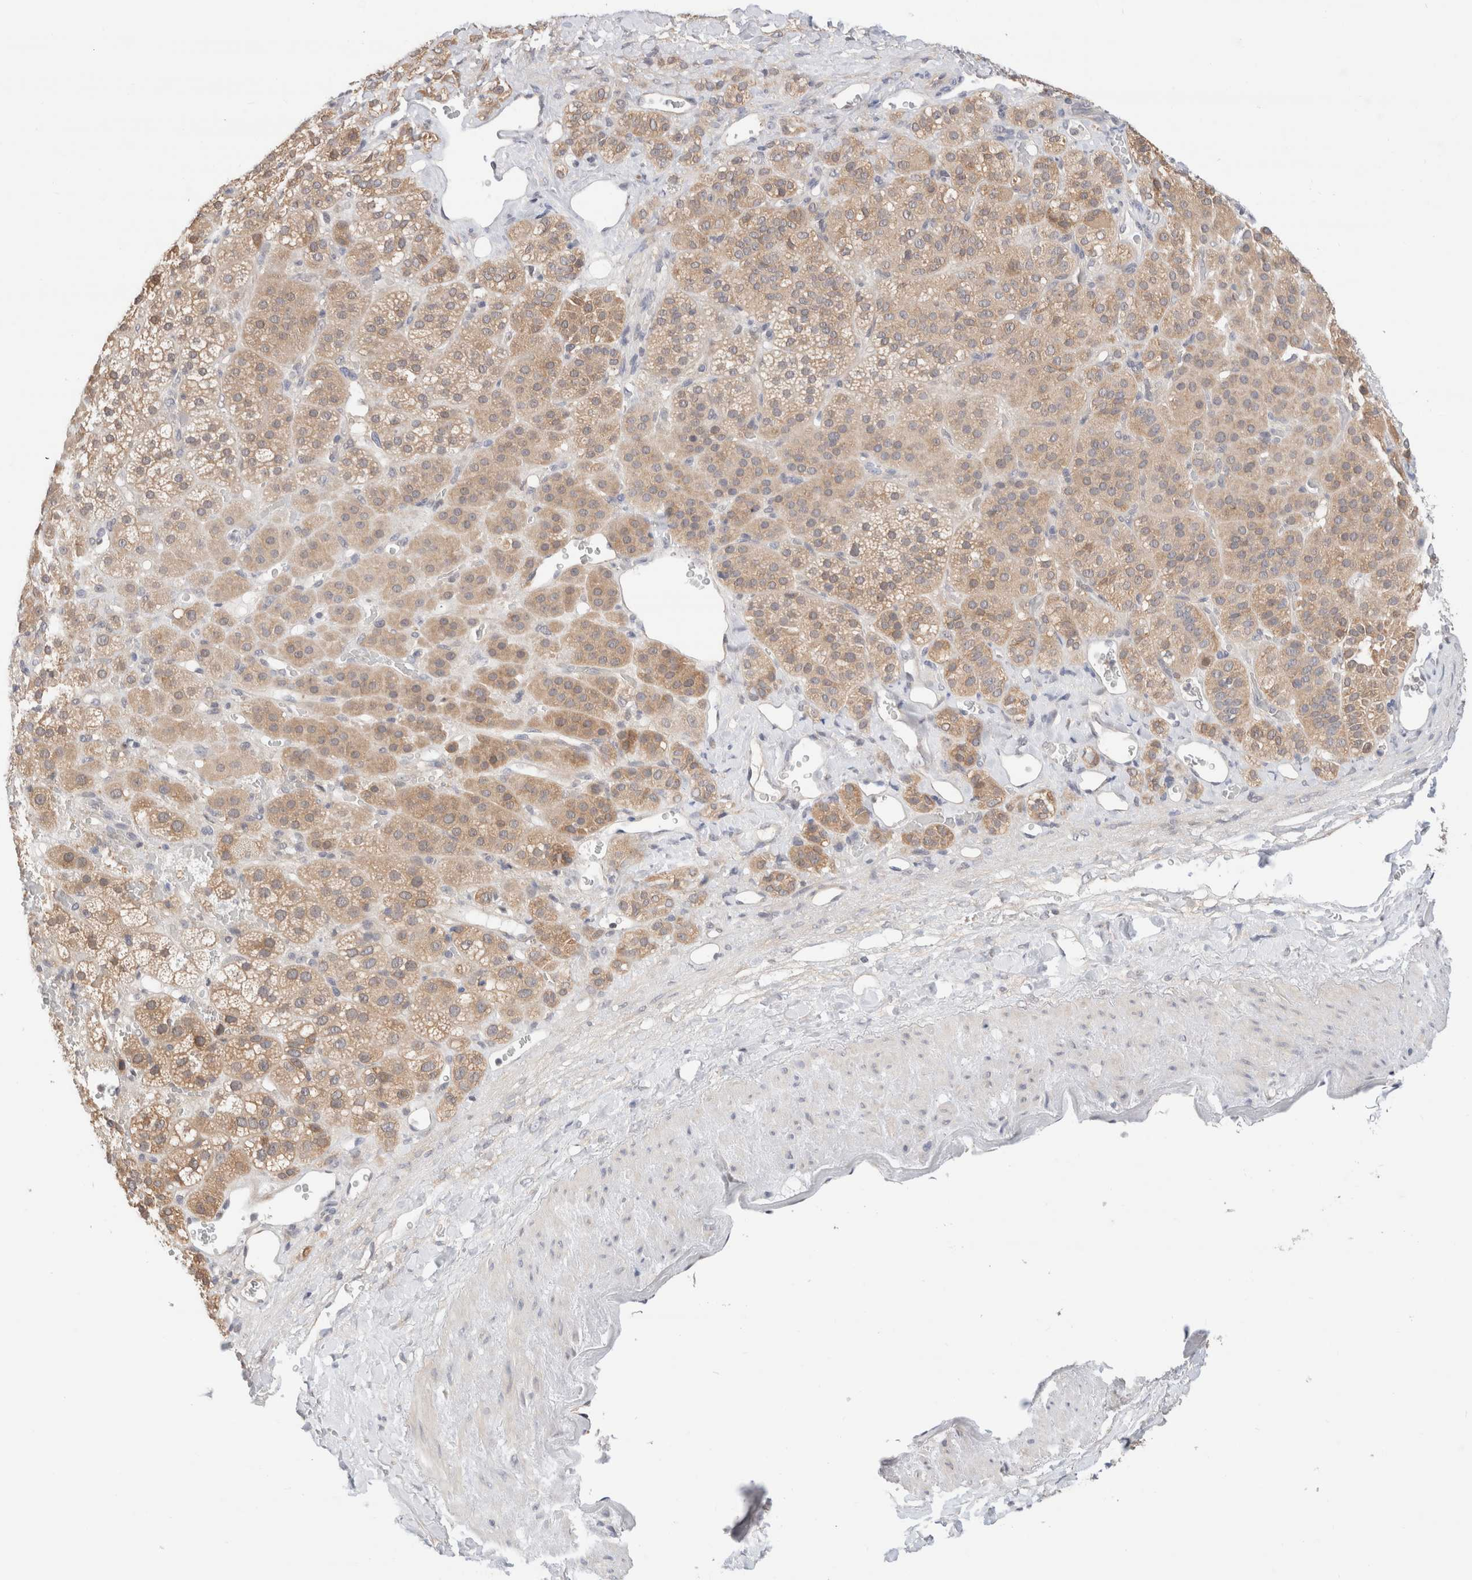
{"staining": {"intensity": "moderate", "quantity": ">75%", "location": "cytoplasmic/membranous"}, "tissue": "adrenal gland", "cell_type": "Glandular cells", "image_type": "normal", "snomed": [{"axis": "morphology", "description": "Normal tissue, NOS"}, {"axis": "topography", "description": "Adrenal gland"}], "caption": "Immunohistochemical staining of normal adrenal gland reveals medium levels of moderate cytoplasmic/membranous expression in about >75% of glandular cells.", "gene": "C17orf97", "patient": {"sex": "male", "age": 57}}